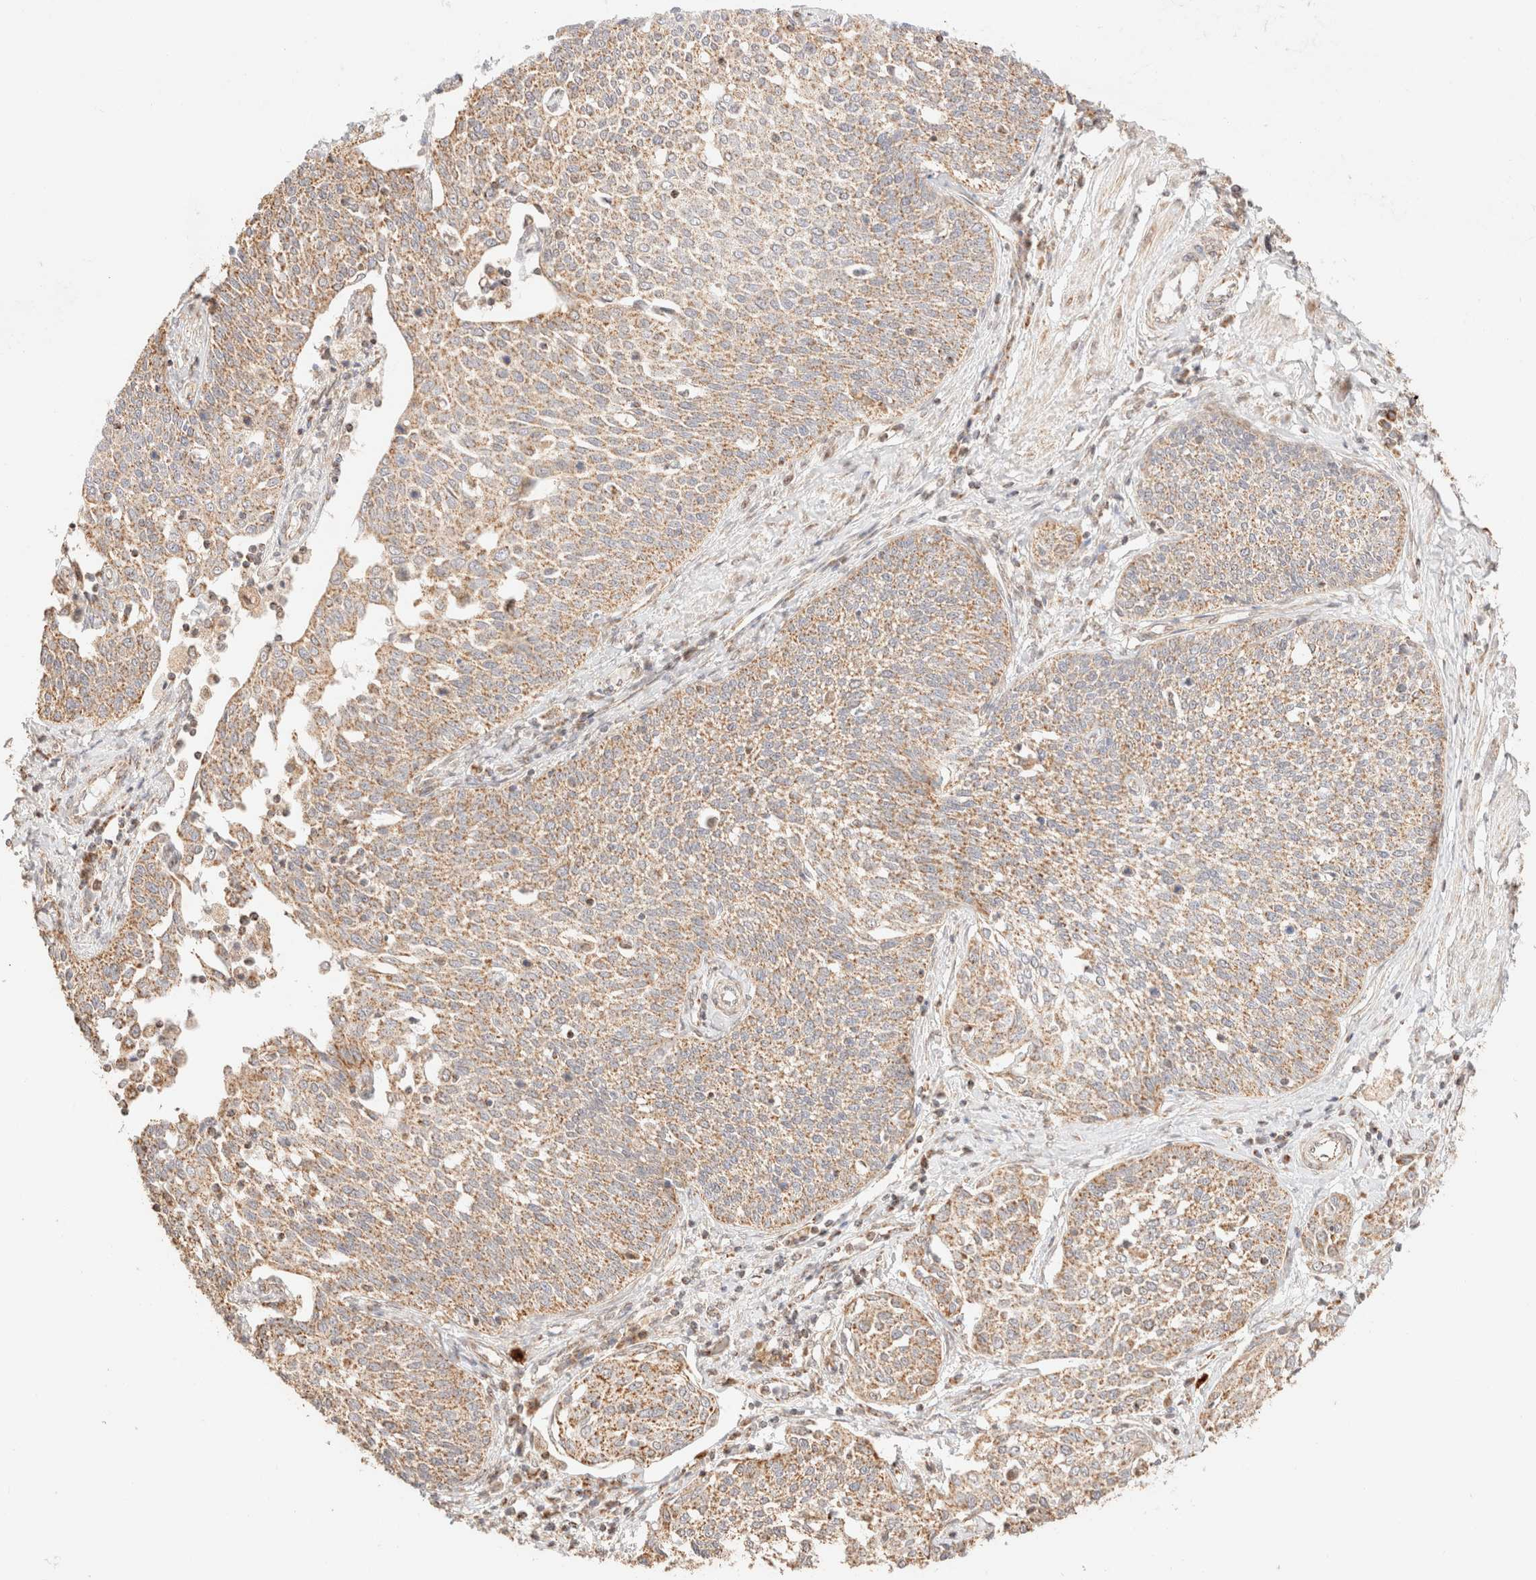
{"staining": {"intensity": "weak", "quantity": ">75%", "location": "cytoplasmic/membranous"}, "tissue": "cervical cancer", "cell_type": "Tumor cells", "image_type": "cancer", "snomed": [{"axis": "morphology", "description": "Squamous cell carcinoma, NOS"}, {"axis": "topography", "description": "Cervix"}], "caption": "Human cervical cancer stained for a protein (brown) reveals weak cytoplasmic/membranous positive positivity in approximately >75% of tumor cells.", "gene": "TACO1", "patient": {"sex": "female", "age": 34}}